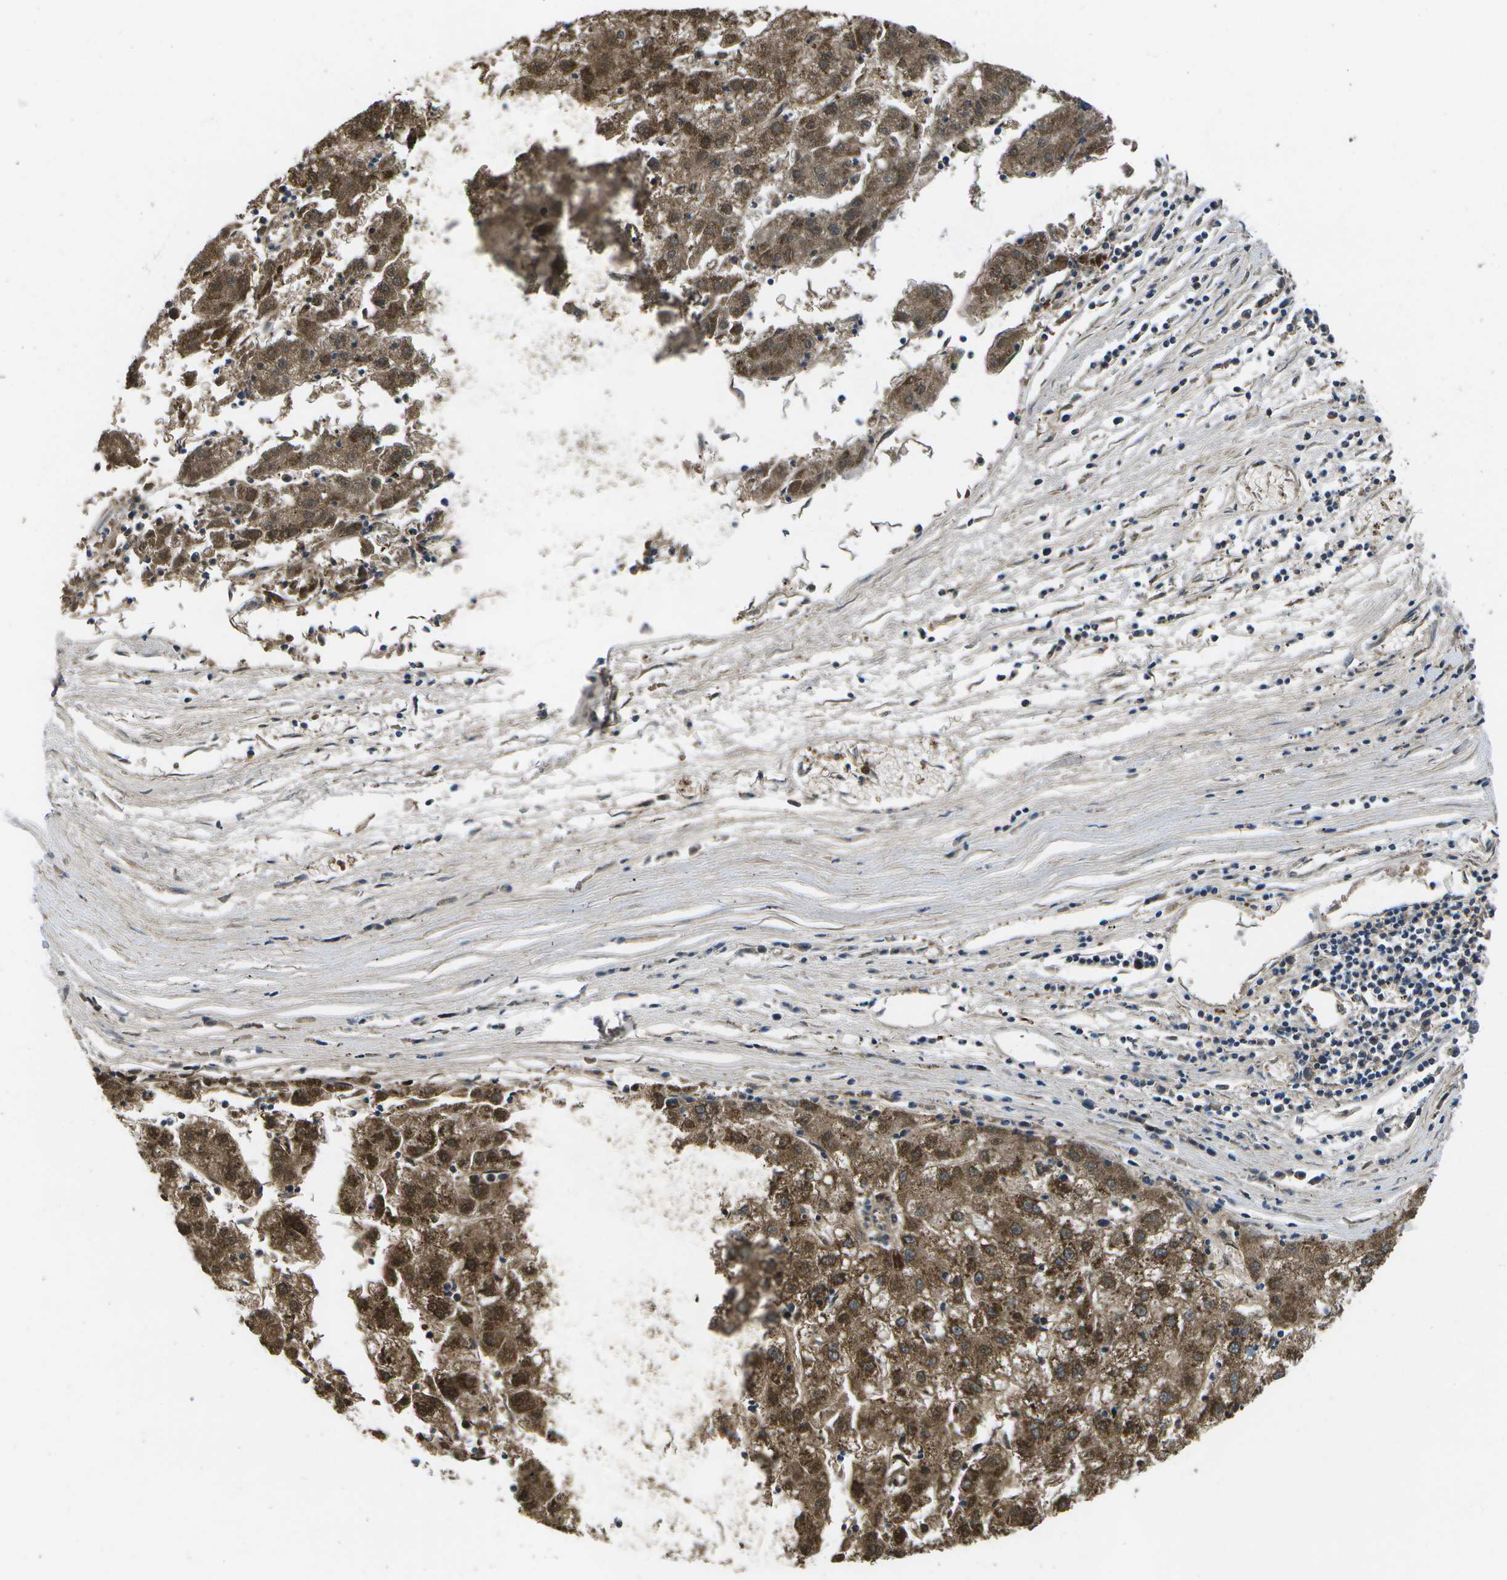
{"staining": {"intensity": "strong", "quantity": ">75%", "location": "cytoplasmic/membranous,nuclear"}, "tissue": "liver cancer", "cell_type": "Tumor cells", "image_type": "cancer", "snomed": [{"axis": "morphology", "description": "Carcinoma, Hepatocellular, NOS"}, {"axis": "topography", "description": "Liver"}], "caption": "This is an image of IHC staining of hepatocellular carcinoma (liver), which shows strong expression in the cytoplasmic/membranous and nuclear of tumor cells.", "gene": "MVK", "patient": {"sex": "male", "age": 72}}